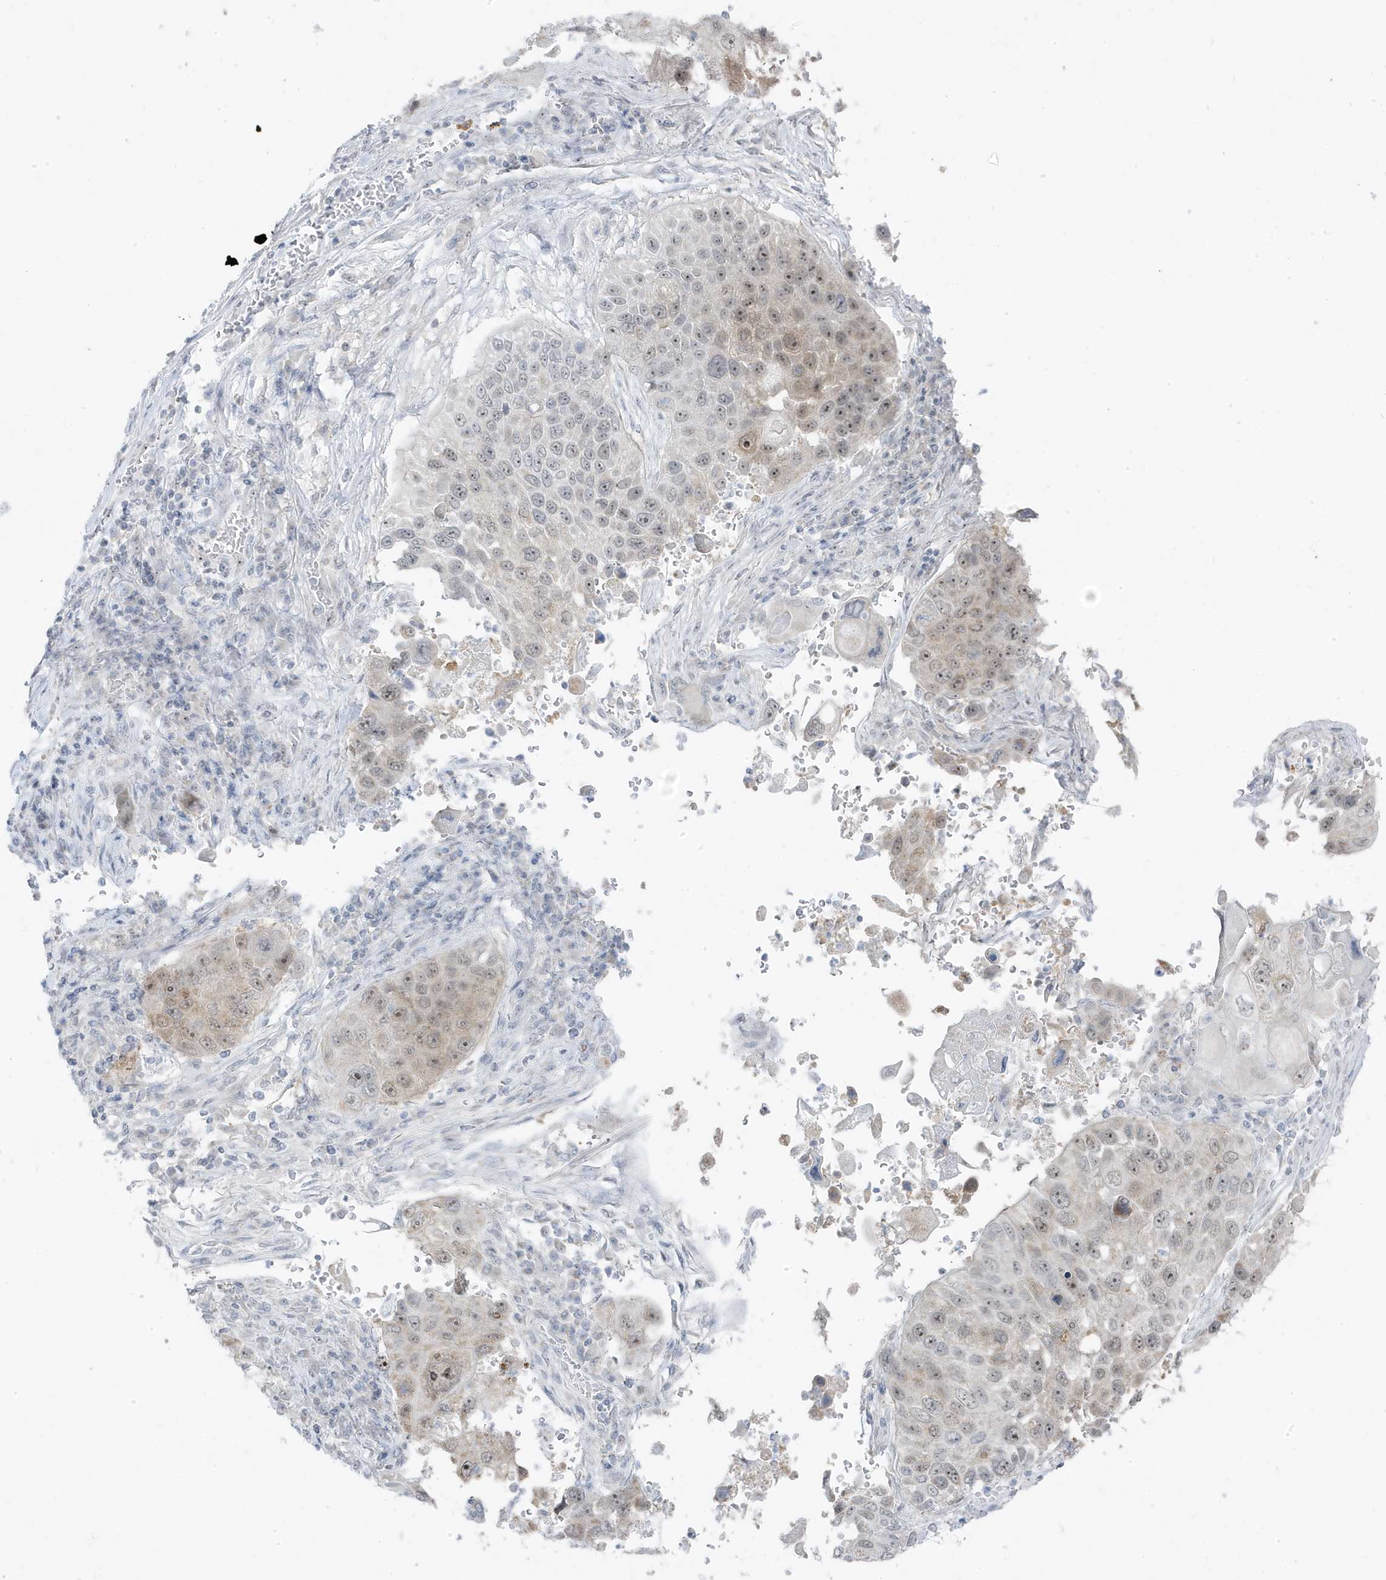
{"staining": {"intensity": "moderate", "quantity": "25%-75%", "location": "nuclear"}, "tissue": "lung cancer", "cell_type": "Tumor cells", "image_type": "cancer", "snomed": [{"axis": "morphology", "description": "Squamous cell carcinoma, NOS"}, {"axis": "topography", "description": "Lung"}], "caption": "Lung squamous cell carcinoma stained for a protein (brown) demonstrates moderate nuclear positive positivity in about 25%-75% of tumor cells.", "gene": "TSEN15", "patient": {"sex": "male", "age": 61}}